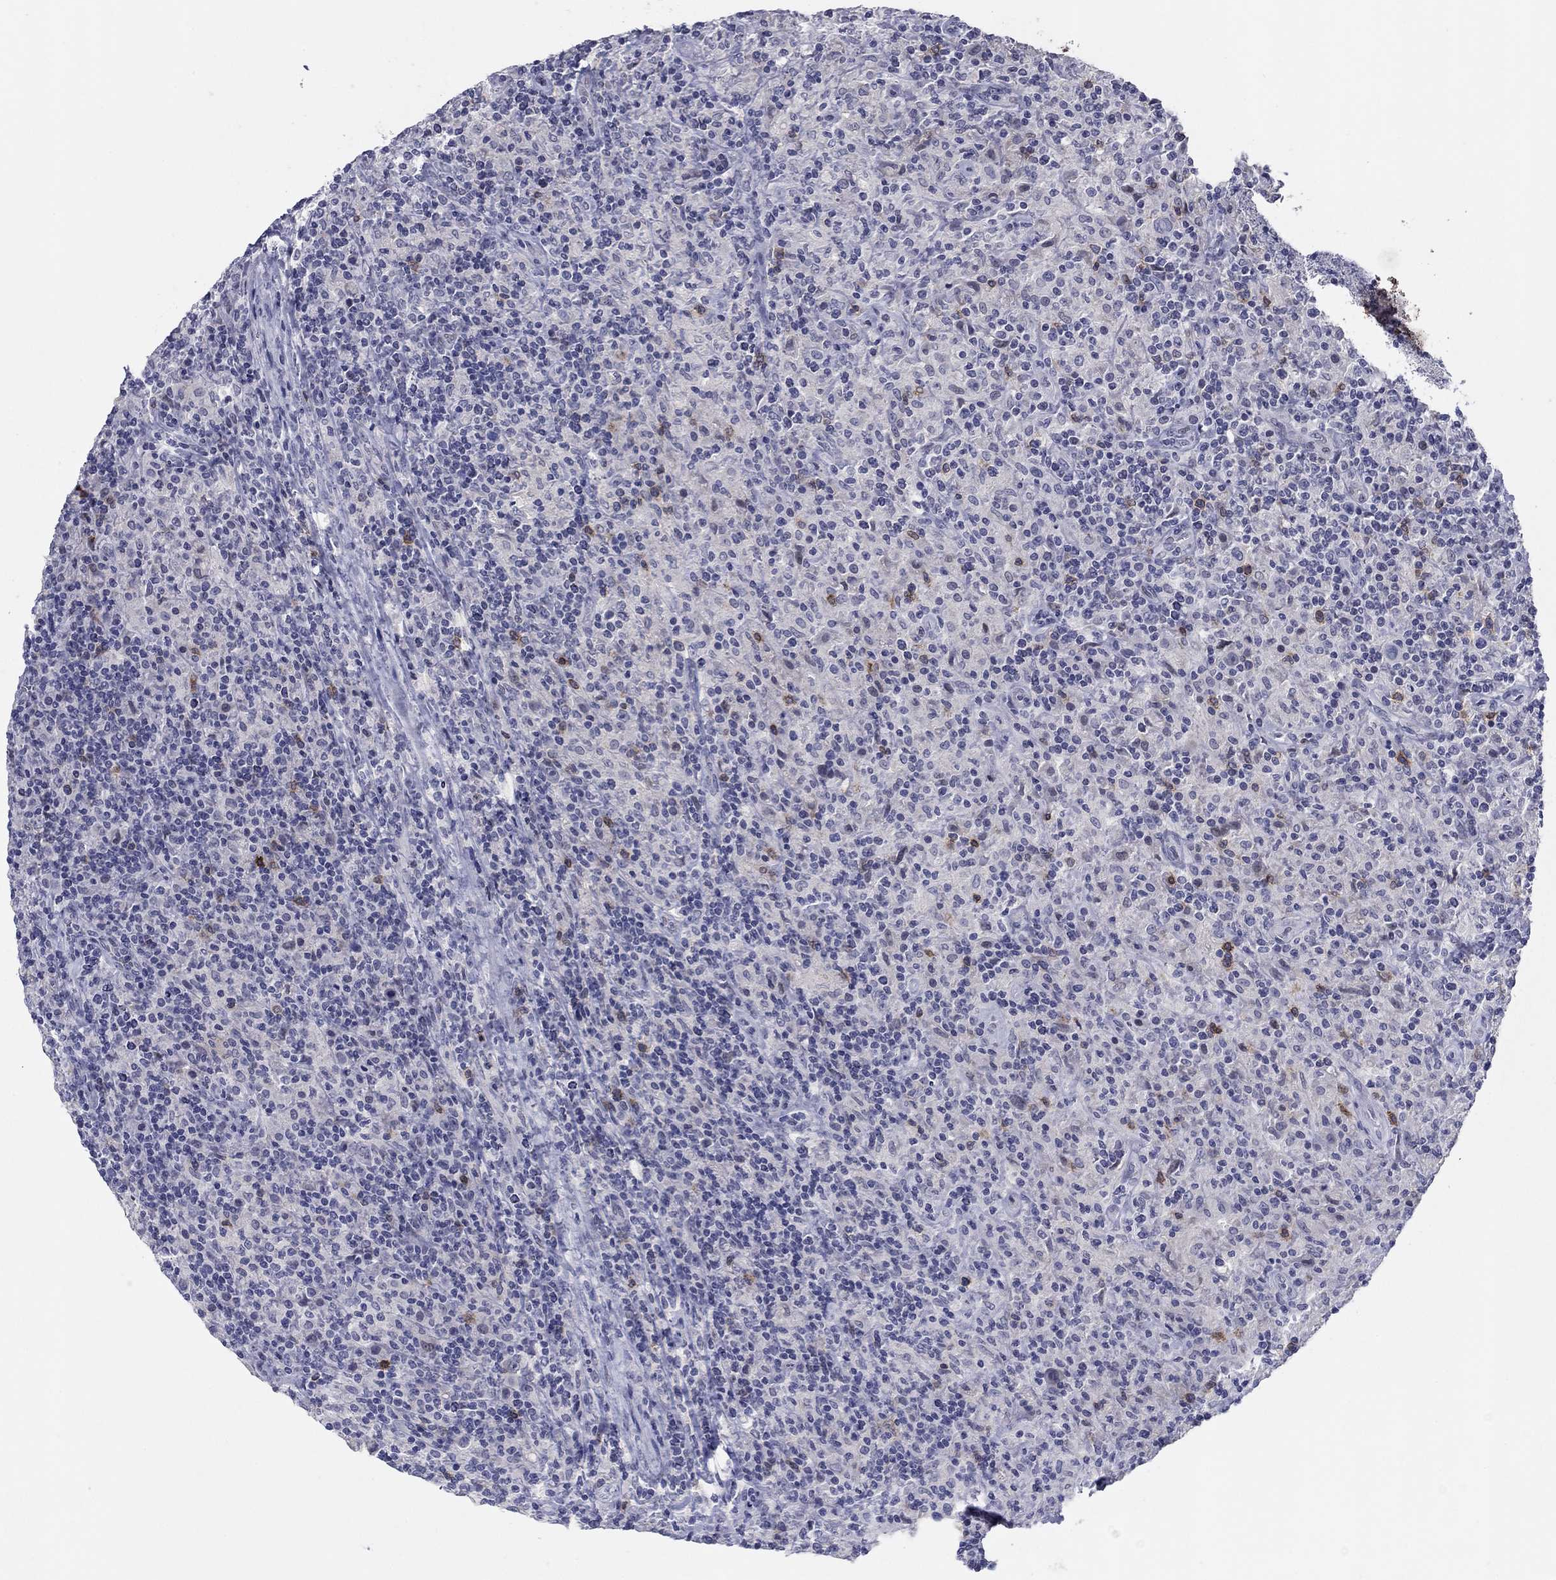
{"staining": {"intensity": "negative", "quantity": "none", "location": "none"}, "tissue": "lymphoma", "cell_type": "Tumor cells", "image_type": "cancer", "snomed": [{"axis": "morphology", "description": "Hodgkin's disease, NOS"}, {"axis": "topography", "description": "Lymph node"}], "caption": "An immunohistochemistry histopathology image of lymphoma is shown. There is no staining in tumor cells of lymphoma.", "gene": "ITGAE", "patient": {"sex": "male", "age": 70}}